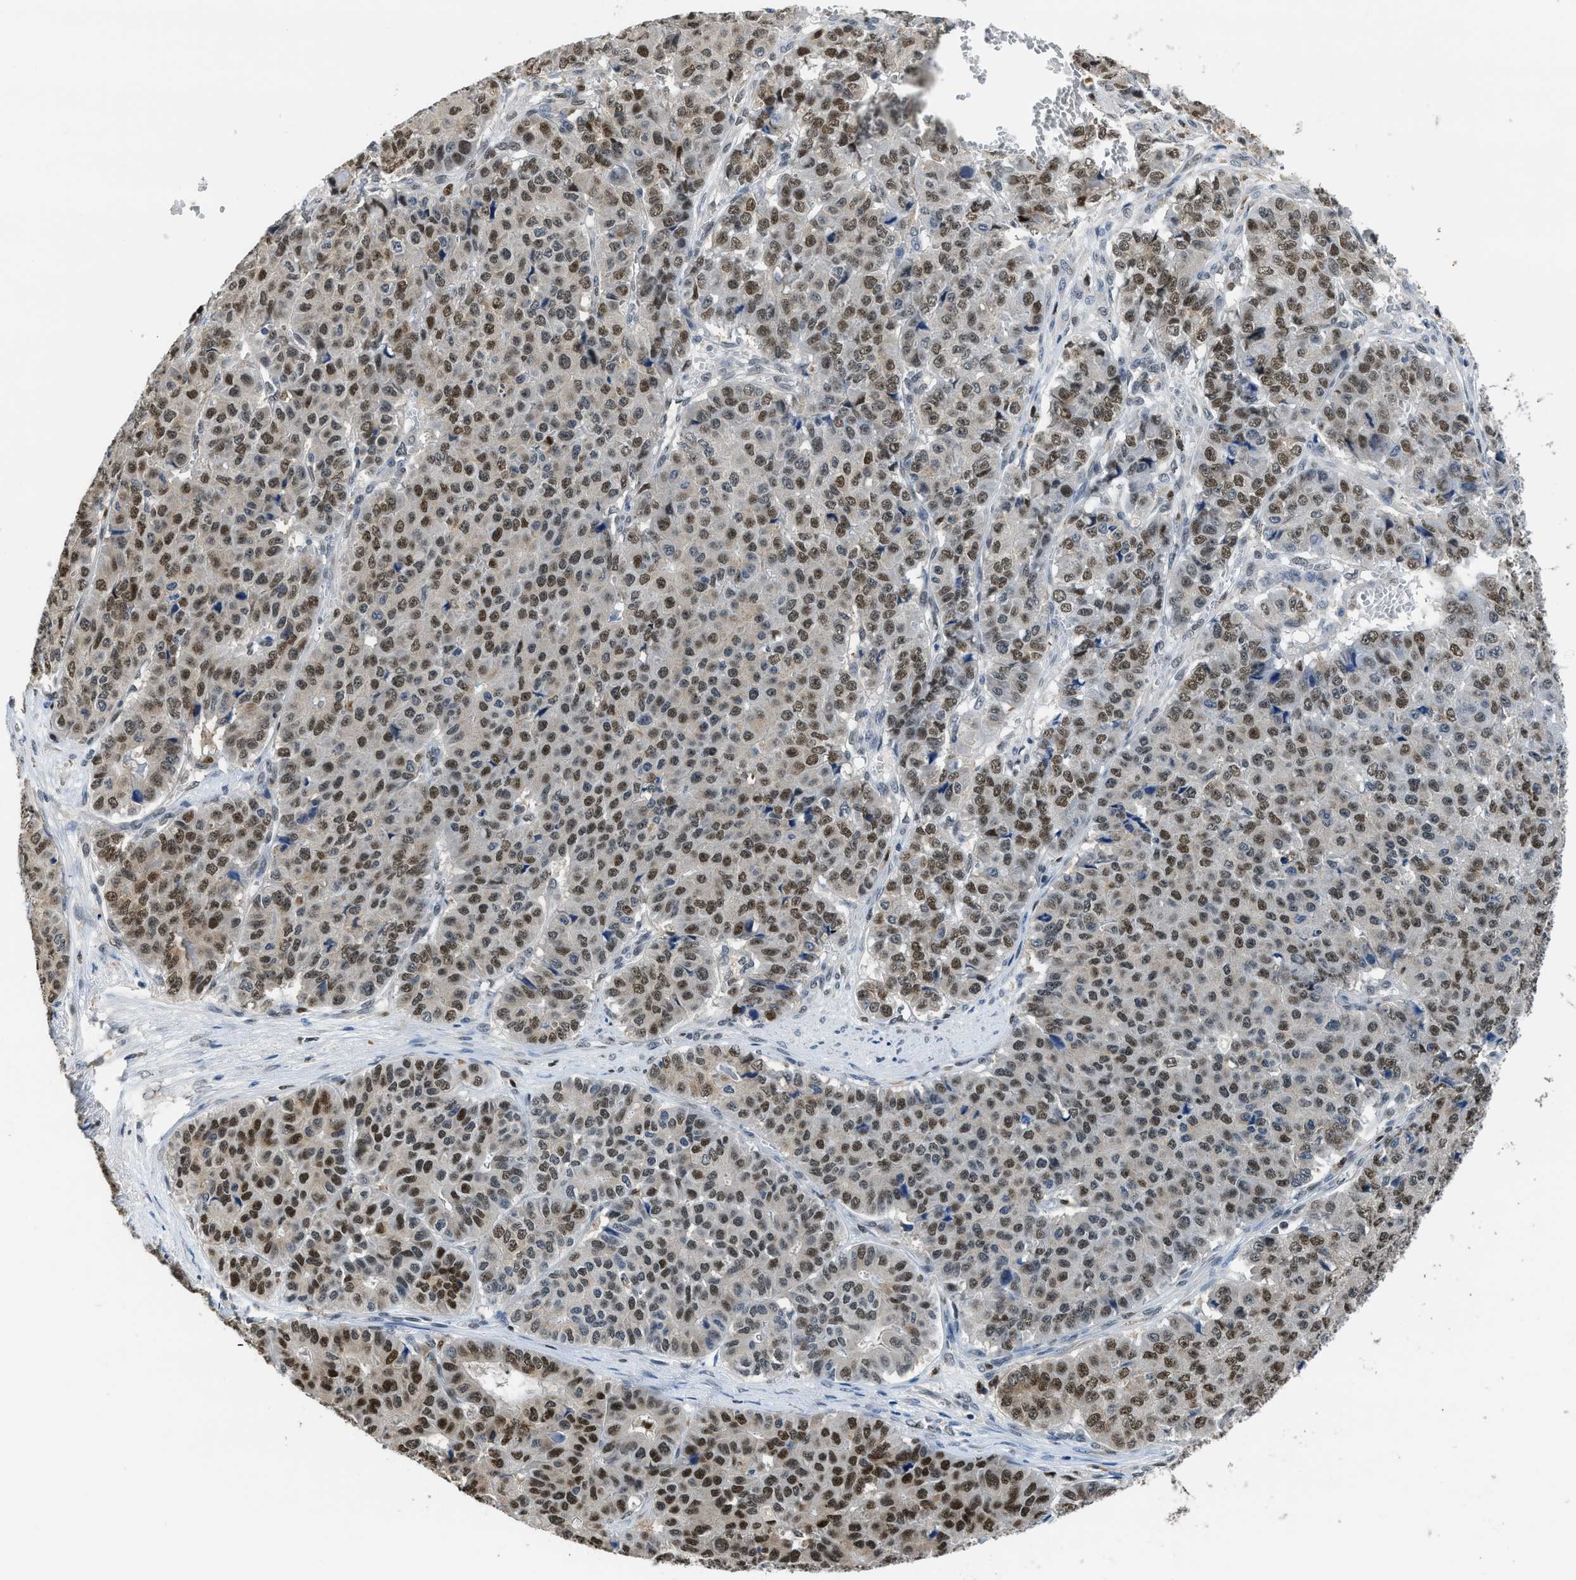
{"staining": {"intensity": "moderate", "quantity": ">75%", "location": "nuclear"}, "tissue": "pancreatic cancer", "cell_type": "Tumor cells", "image_type": "cancer", "snomed": [{"axis": "morphology", "description": "Adenocarcinoma, NOS"}, {"axis": "topography", "description": "Pancreas"}], "caption": "Human pancreatic cancer stained with a protein marker demonstrates moderate staining in tumor cells.", "gene": "ALX1", "patient": {"sex": "male", "age": 50}}